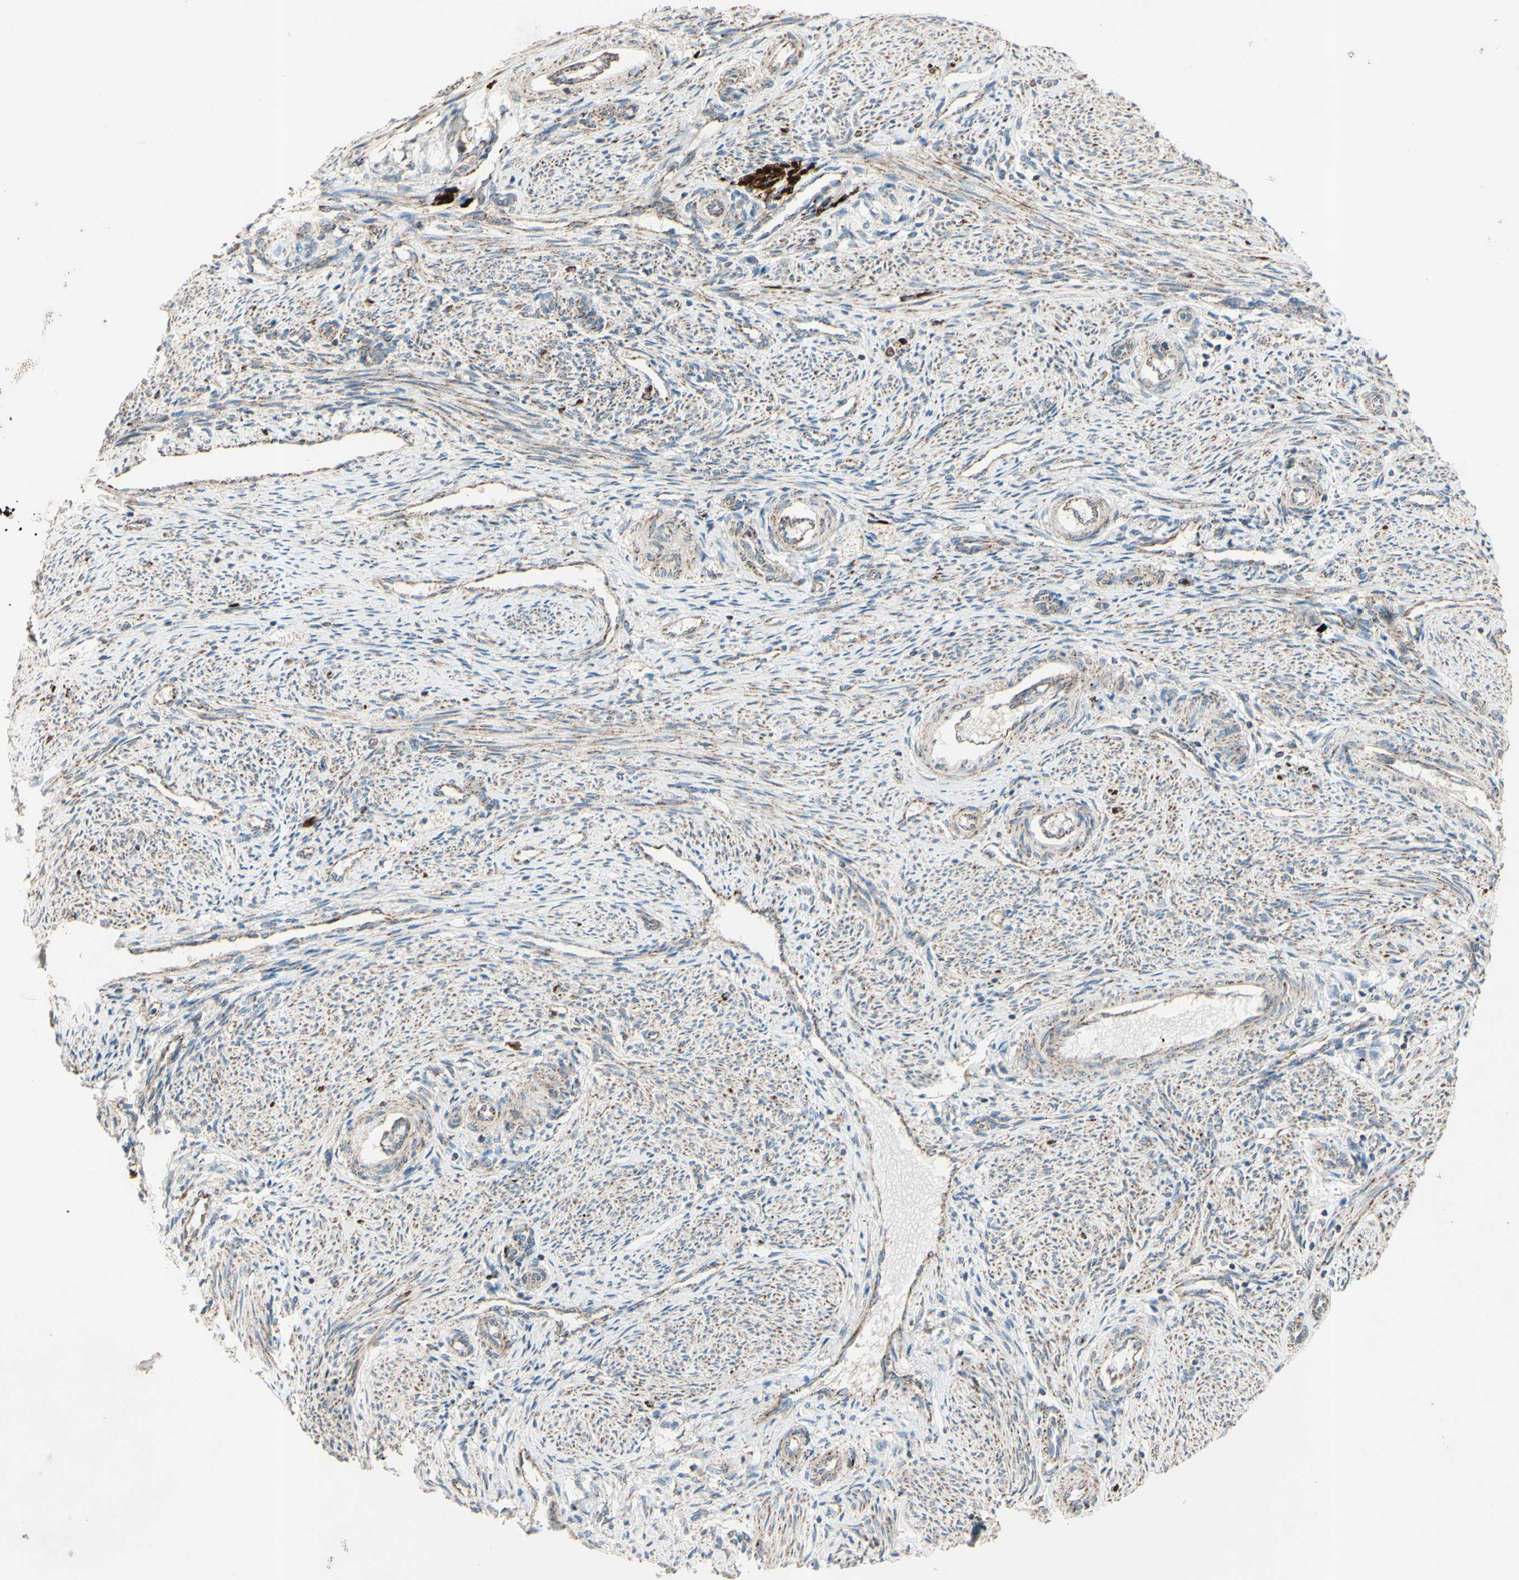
{"staining": {"intensity": "strong", "quantity": ">75%", "location": "cytoplasmic/membranous"}, "tissue": "endometrium", "cell_type": "Cells in endometrial stroma", "image_type": "normal", "snomed": [{"axis": "morphology", "description": "Normal tissue, NOS"}, {"axis": "topography", "description": "Endometrium"}], "caption": "Immunohistochemical staining of unremarkable endometrium exhibits >75% levels of strong cytoplasmic/membranous protein staining in approximately >75% of cells in endometrial stroma. (Stains: DAB in brown, nuclei in blue, Microscopy: brightfield microscopy at high magnification).", "gene": "RHOT1", "patient": {"sex": "female", "age": 42}}